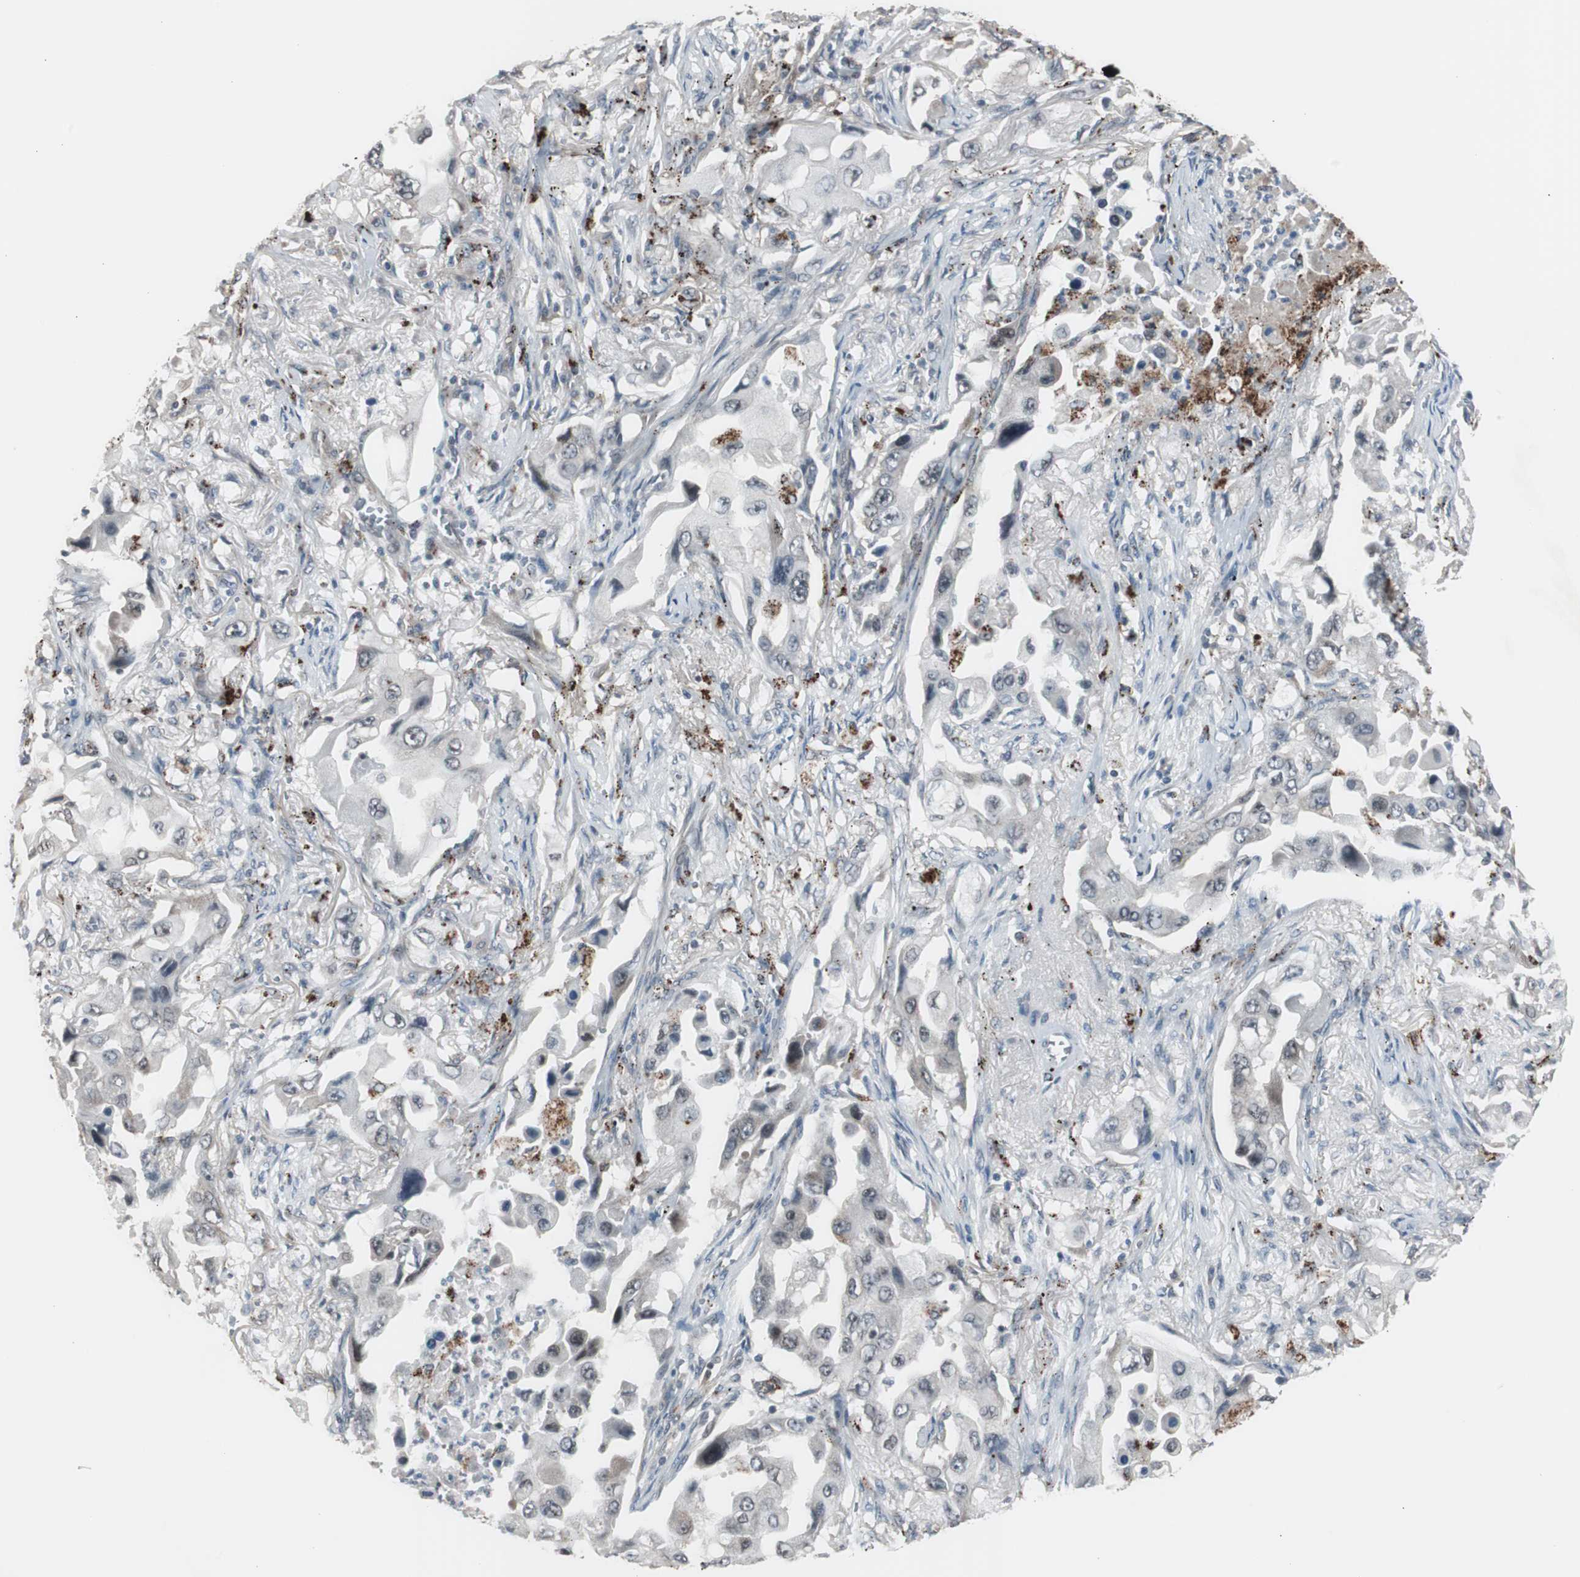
{"staining": {"intensity": "moderate", "quantity": "25%-75%", "location": "cytoplasmic/membranous"}, "tissue": "lung cancer", "cell_type": "Tumor cells", "image_type": "cancer", "snomed": [{"axis": "morphology", "description": "Adenocarcinoma, NOS"}, {"axis": "topography", "description": "Lung"}], "caption": "Brown immunohistochemical staining in human adenocarcinoma (lung) demonstrates moderate cytoplasmic/membranous staining in about 25%-75% of tumor cells.", "gene": "BOLA1", "patient": {"sex": "female", "age": 65}}